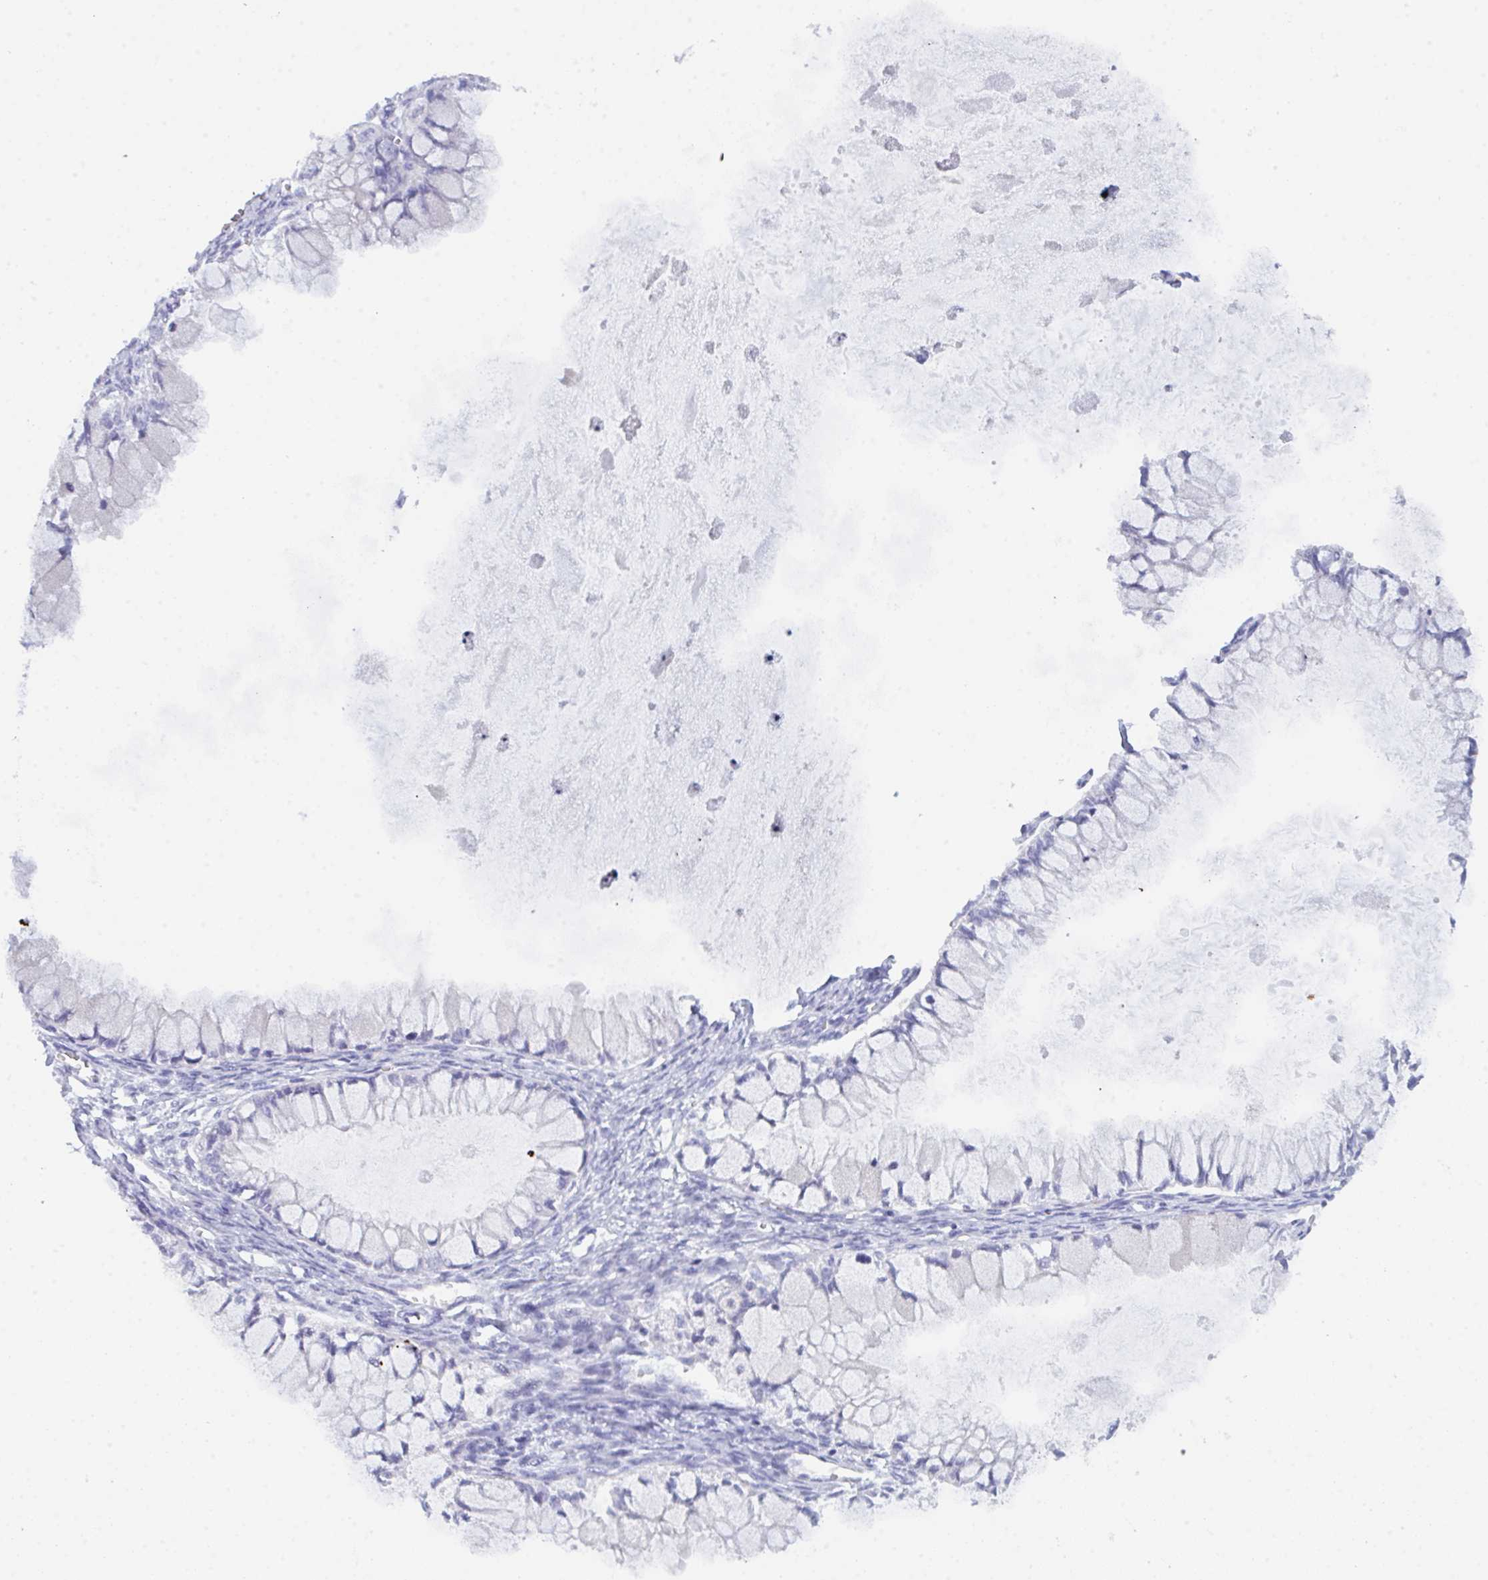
{"staining": {"intensity": "negative", "quantity": "none", "location": "none"}, "tissue": "ovarian cancer", "cell_type": "Tumor cells", "image_type": "cancer", "snomed": [{"axis": "morphology", "description": "Cystadenocarcinoma, mucinous, NOS"}, {"axis": "topography", "description": "Ovary"}], "caption": "DAB immunohistochemical staining of human ovarian cancer exhibits no significant positivity in tumor cells. Brightfield microscopy of immunohistochemistry stained with DAB (3,3'-diaminobenzidine) (brown) and hematoxylin (blue), captured at high magnification.", "gene": "CEP170B", "patient": {"sex": "female", "age": 34}}